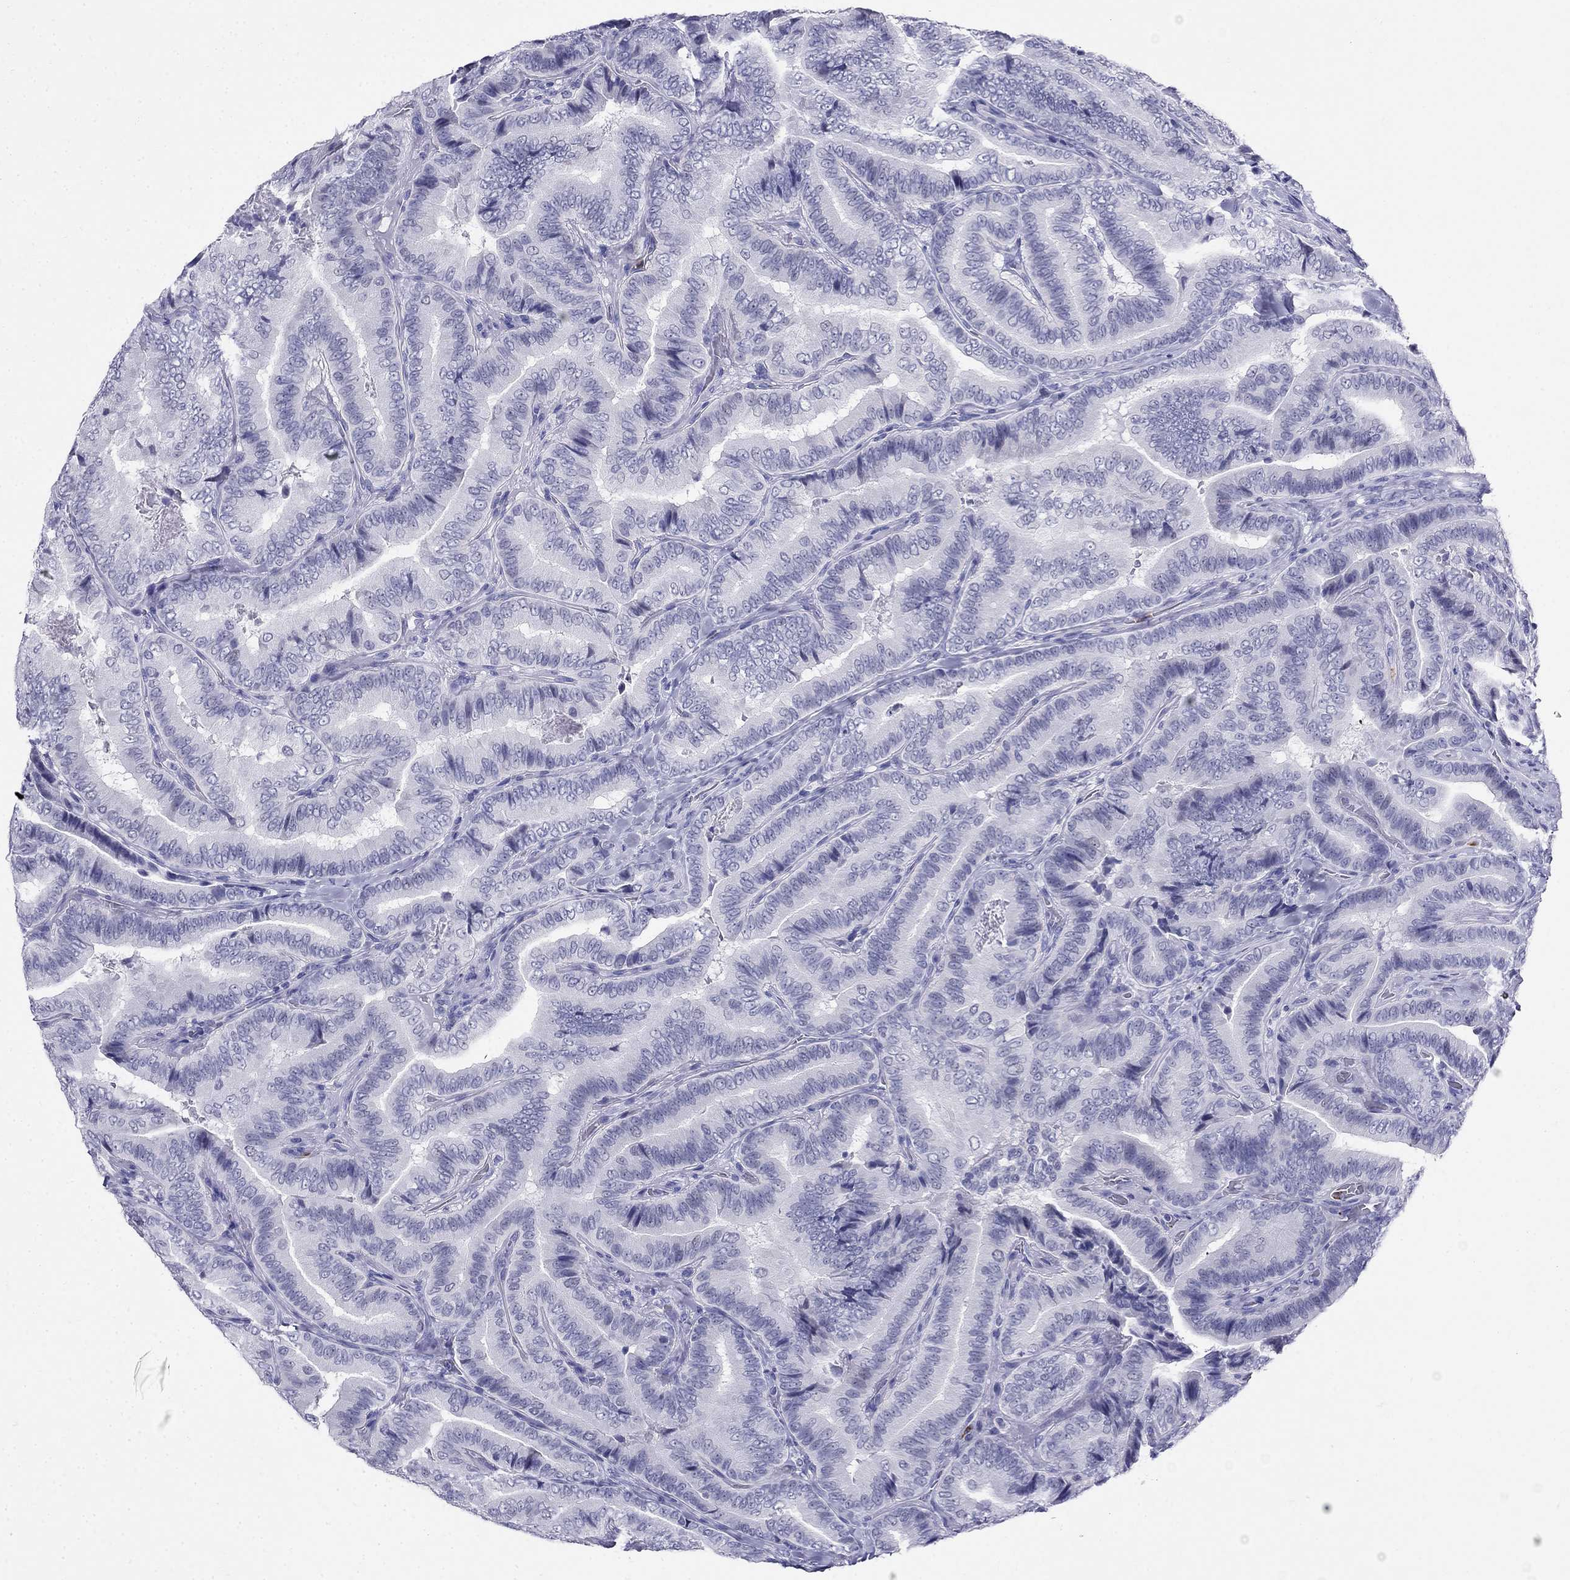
{"staining": {"intensity": "negative", "quantity": "none", "location": "none"}, "tissue": "thyroid cancer", "cell_type": "Tumor cells", "image_type": "cancer", "snomed": [{"axis": "morphology", "description": "Papillary adenocarcinoma, NOS"}, {"axis": "topography", "description": "Thyroid gland"}], "caption": "A high-resolution photomicrograph shows immunohistochemistry staining of thyroid cancer, which demonstrates no significant positivity in tumor cells. (Stains: DAB IHC with hematoxylin counter stain, Microscopy: brightfield microscopy at high magnification).", "gene": "PPP1R36", "patient": {"sex": "male", "age": 61}}